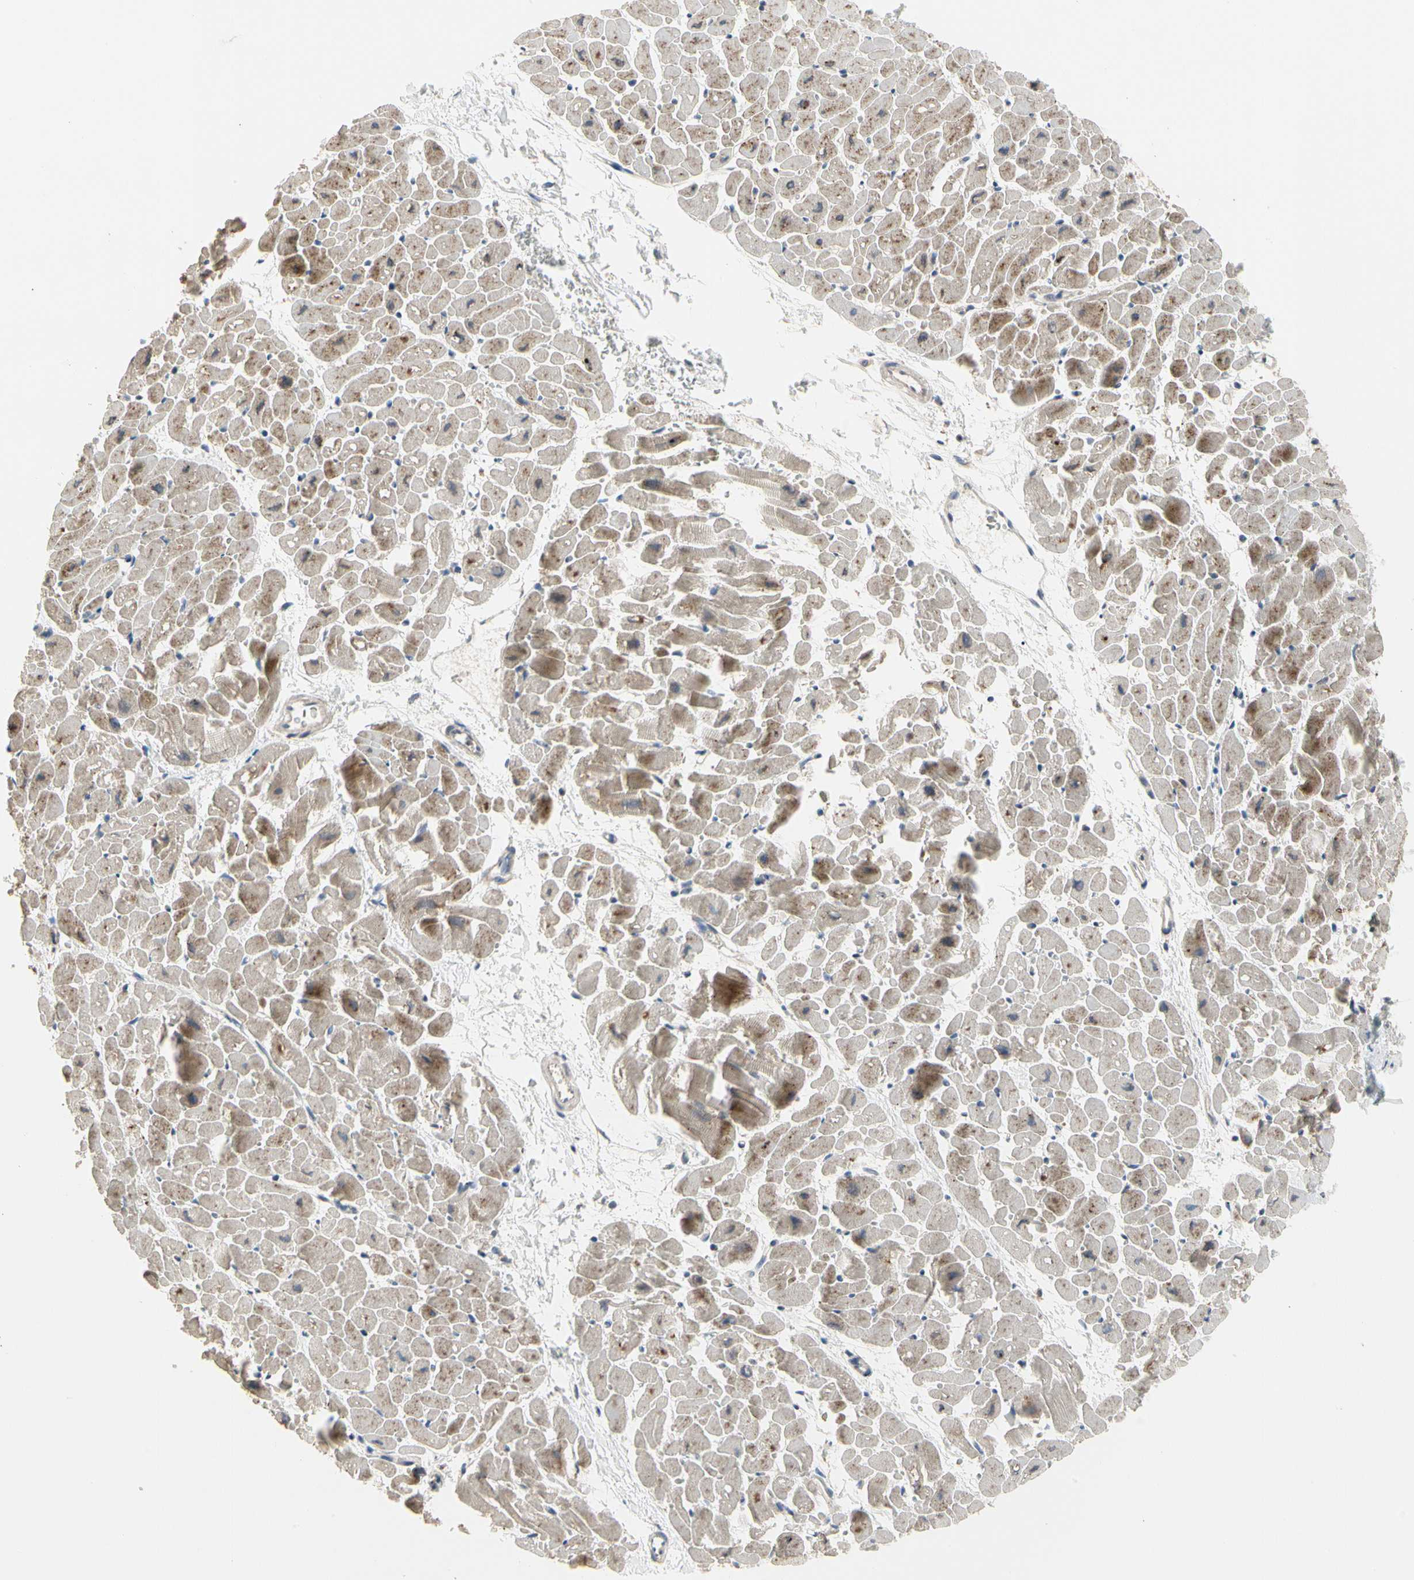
{"staining": {"intensity": "weak", "quantity": "25%-75%", "location": "cytoplasmic/membranous"}, "tissue": "heart muscle", "cell_type": "Cardiomyocytes", "image_type": "normal", "snomed": [{"axis": "morphology", "description": "Normal tissue, NOS"}, {"axis": "topography", "description": "Heart"}], "caption": "Weak cytoplasmic/membranous positivity for a protein is present in approximately 25%-75% of cardiomyocytes of benign heart muscle using immunohistochemistry.", "gene": "MMEL1", "patient": {"sex": "male", "age": 45}}